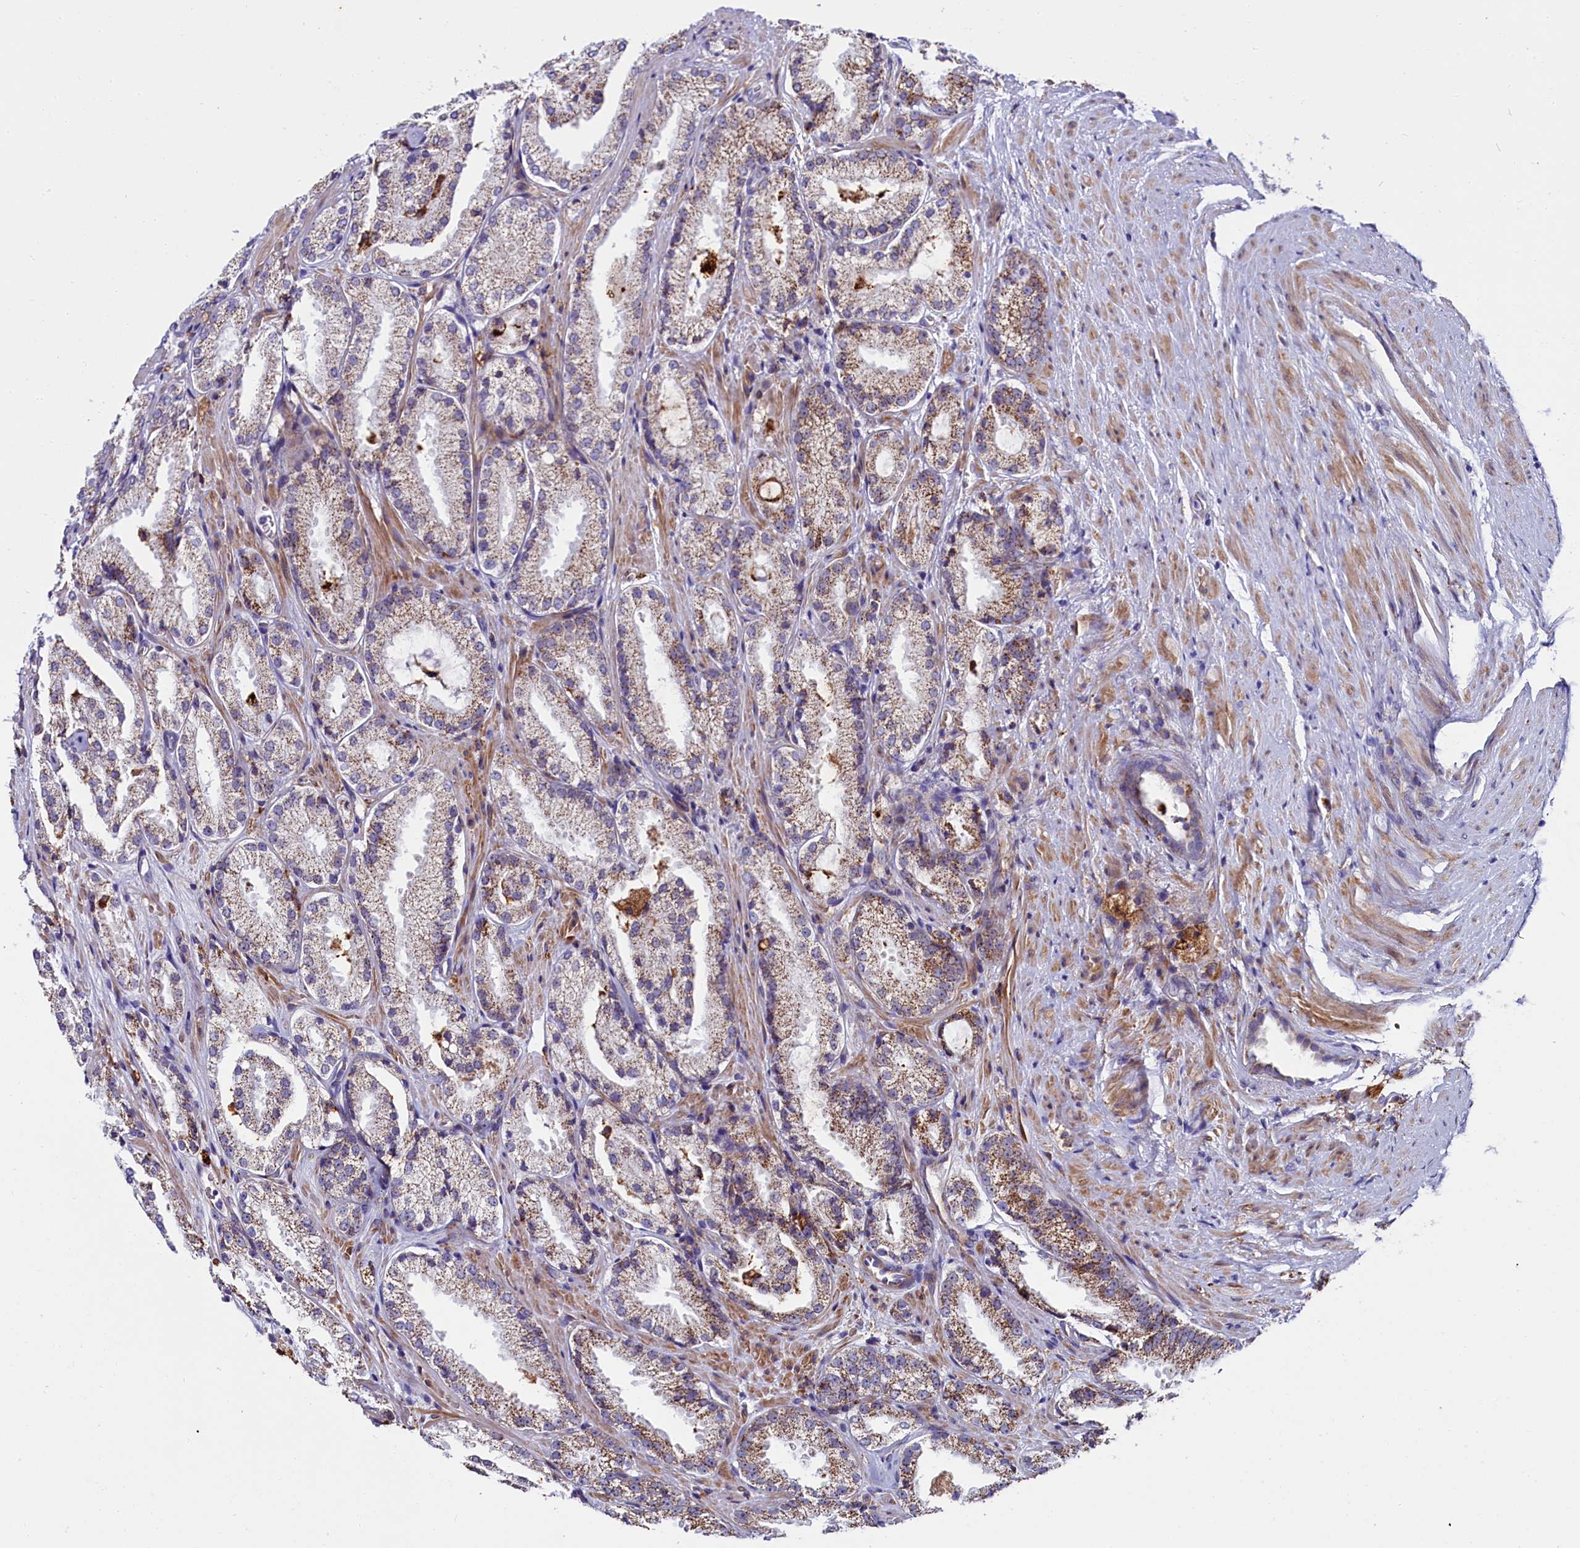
{"staining": {"intensity": "weak", "quantity": ">75%", "location": "cytoplasmic/membranous"}, "tissue": "prostate cancer", "cell_type": "Tumor cells", "image_type": "cancer", "snomed": [{"axis": "morphology", "description": "Adenocarcinoma, High grade"}, {"axis": "topography", "description": "Prostate"}], "caption": "Prostate cancer stained with a protein marker shows weak staining in tumor cells.", "gene": "IL20RA", "patient": {"sex": "male", "age": 73}}